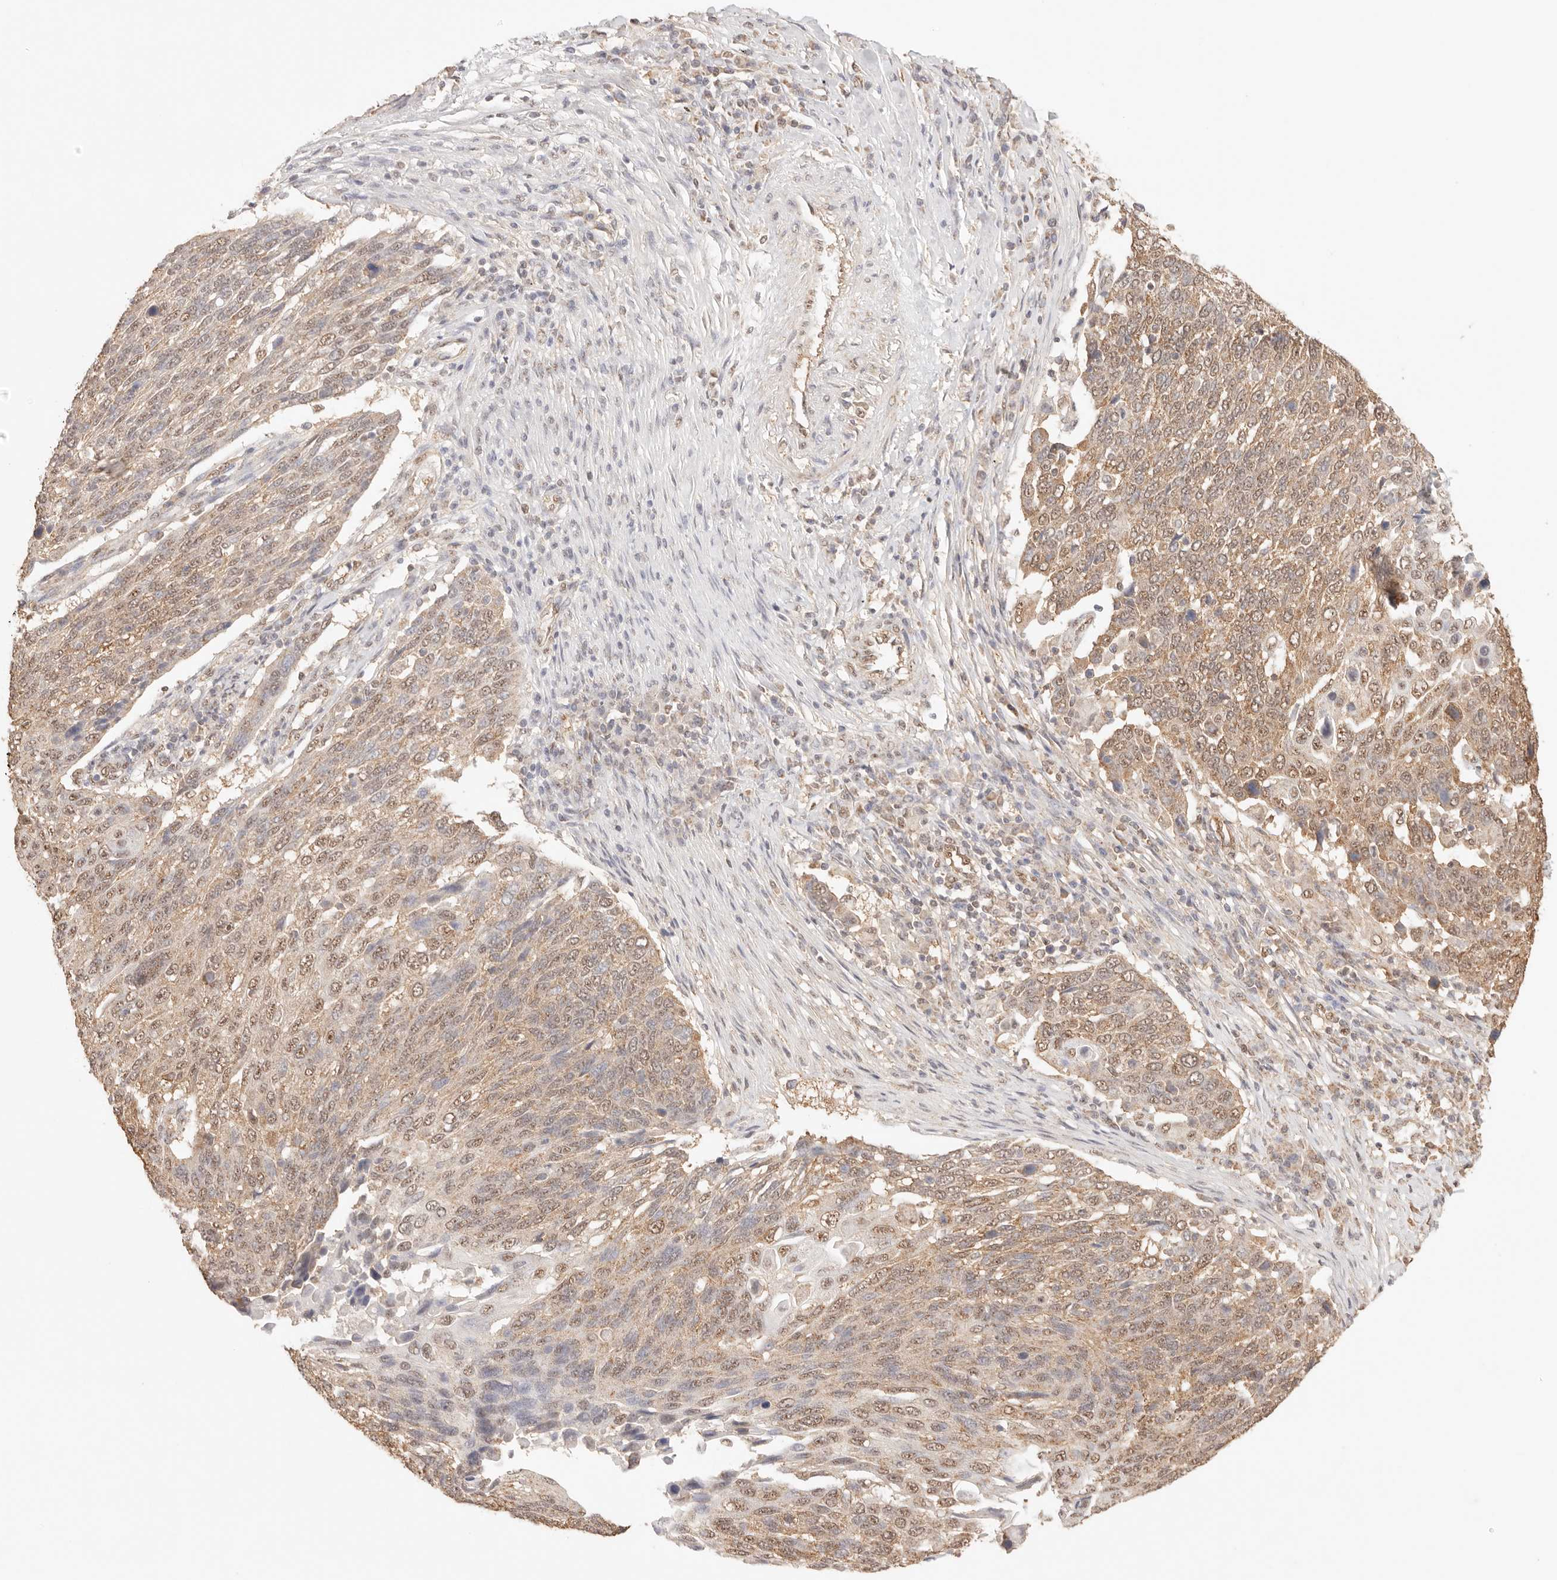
{"staining": {"intensity": "weak", "quantity": ">75%", "location": "cytoplasmic/membranous,nuclear"}, "tissue": "lung cancer", "cell_type": "Tumor cells", "image_type": "cancer", "snomed": [{"axis": "morphology", "description": "Squamous cell carcinoma, NOS"}, {"axis": "topography", "description": "Lung"}], "caption": "IHC histopathology image of lung cancer (squamous cell carcinoma) stained for a protein (brown), which reveals low levels of weak cytoplasmic/membranous and nuclear staining in approximately >75% of tumor cells.", "gene": "IL1R2", "patient": {"sex": "male", "age": 66}}